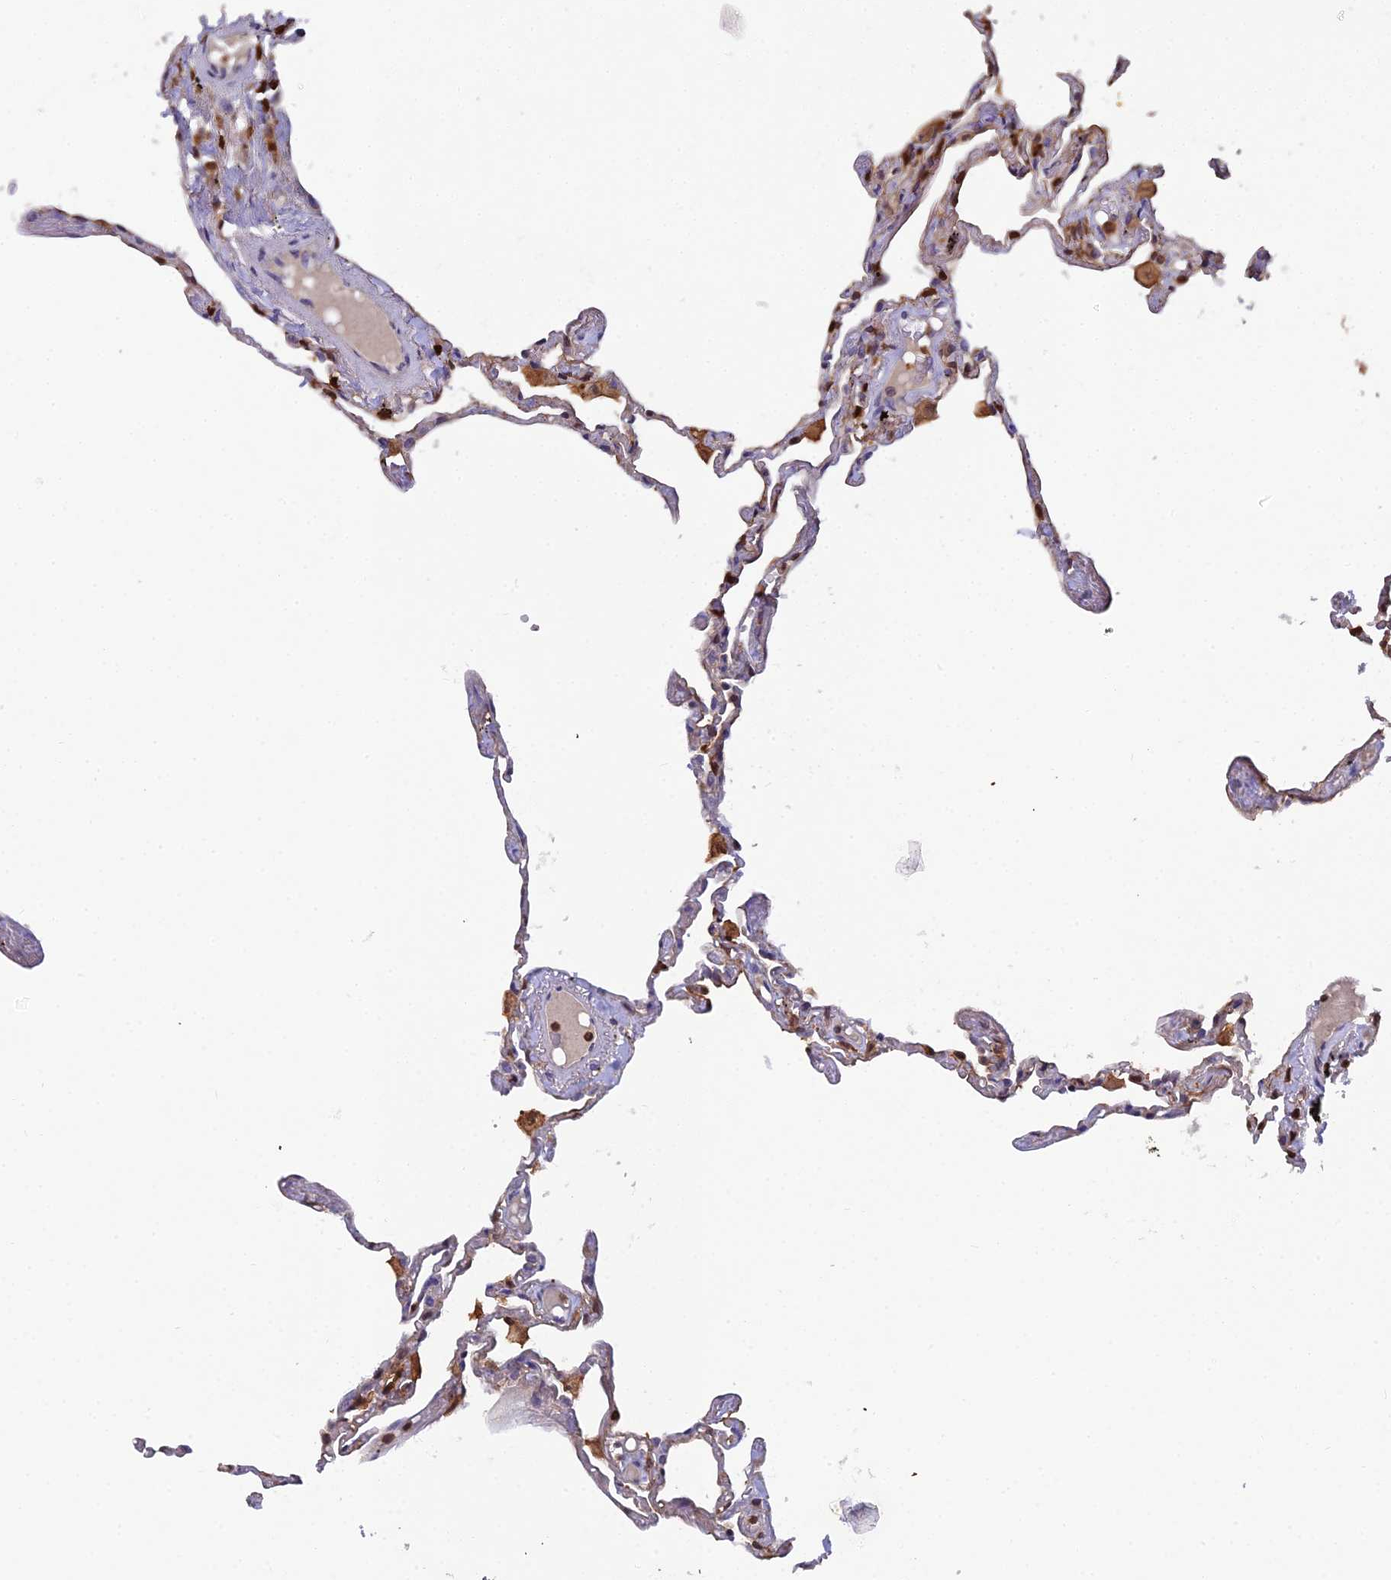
{"staining": {"intensity": "moderate", "quantity": "<25%", "location": "cytoplasmic/membranous"}, "tissue": "lung", "cell_type": "Alveolar cells", "image_type": "normal", "snomed": [{"axis": "morphology", "description": "Normal tissue, NOS"}, {"axis": "topography", "description": "Lung"}], "caption": "Immunohistochemical staining of normal human lung exhibits low levels of moderate cytoplasmic/membranous expression in about <25% of alveolar cells. The staining was performed using DAB (3,3'-diaminobenzidine), with brown indicating positive protein expression. Nuclei are stained blue with hematoxylin.", "gene": "GALK2", "patient": {"sex": "female", "age": 67}}